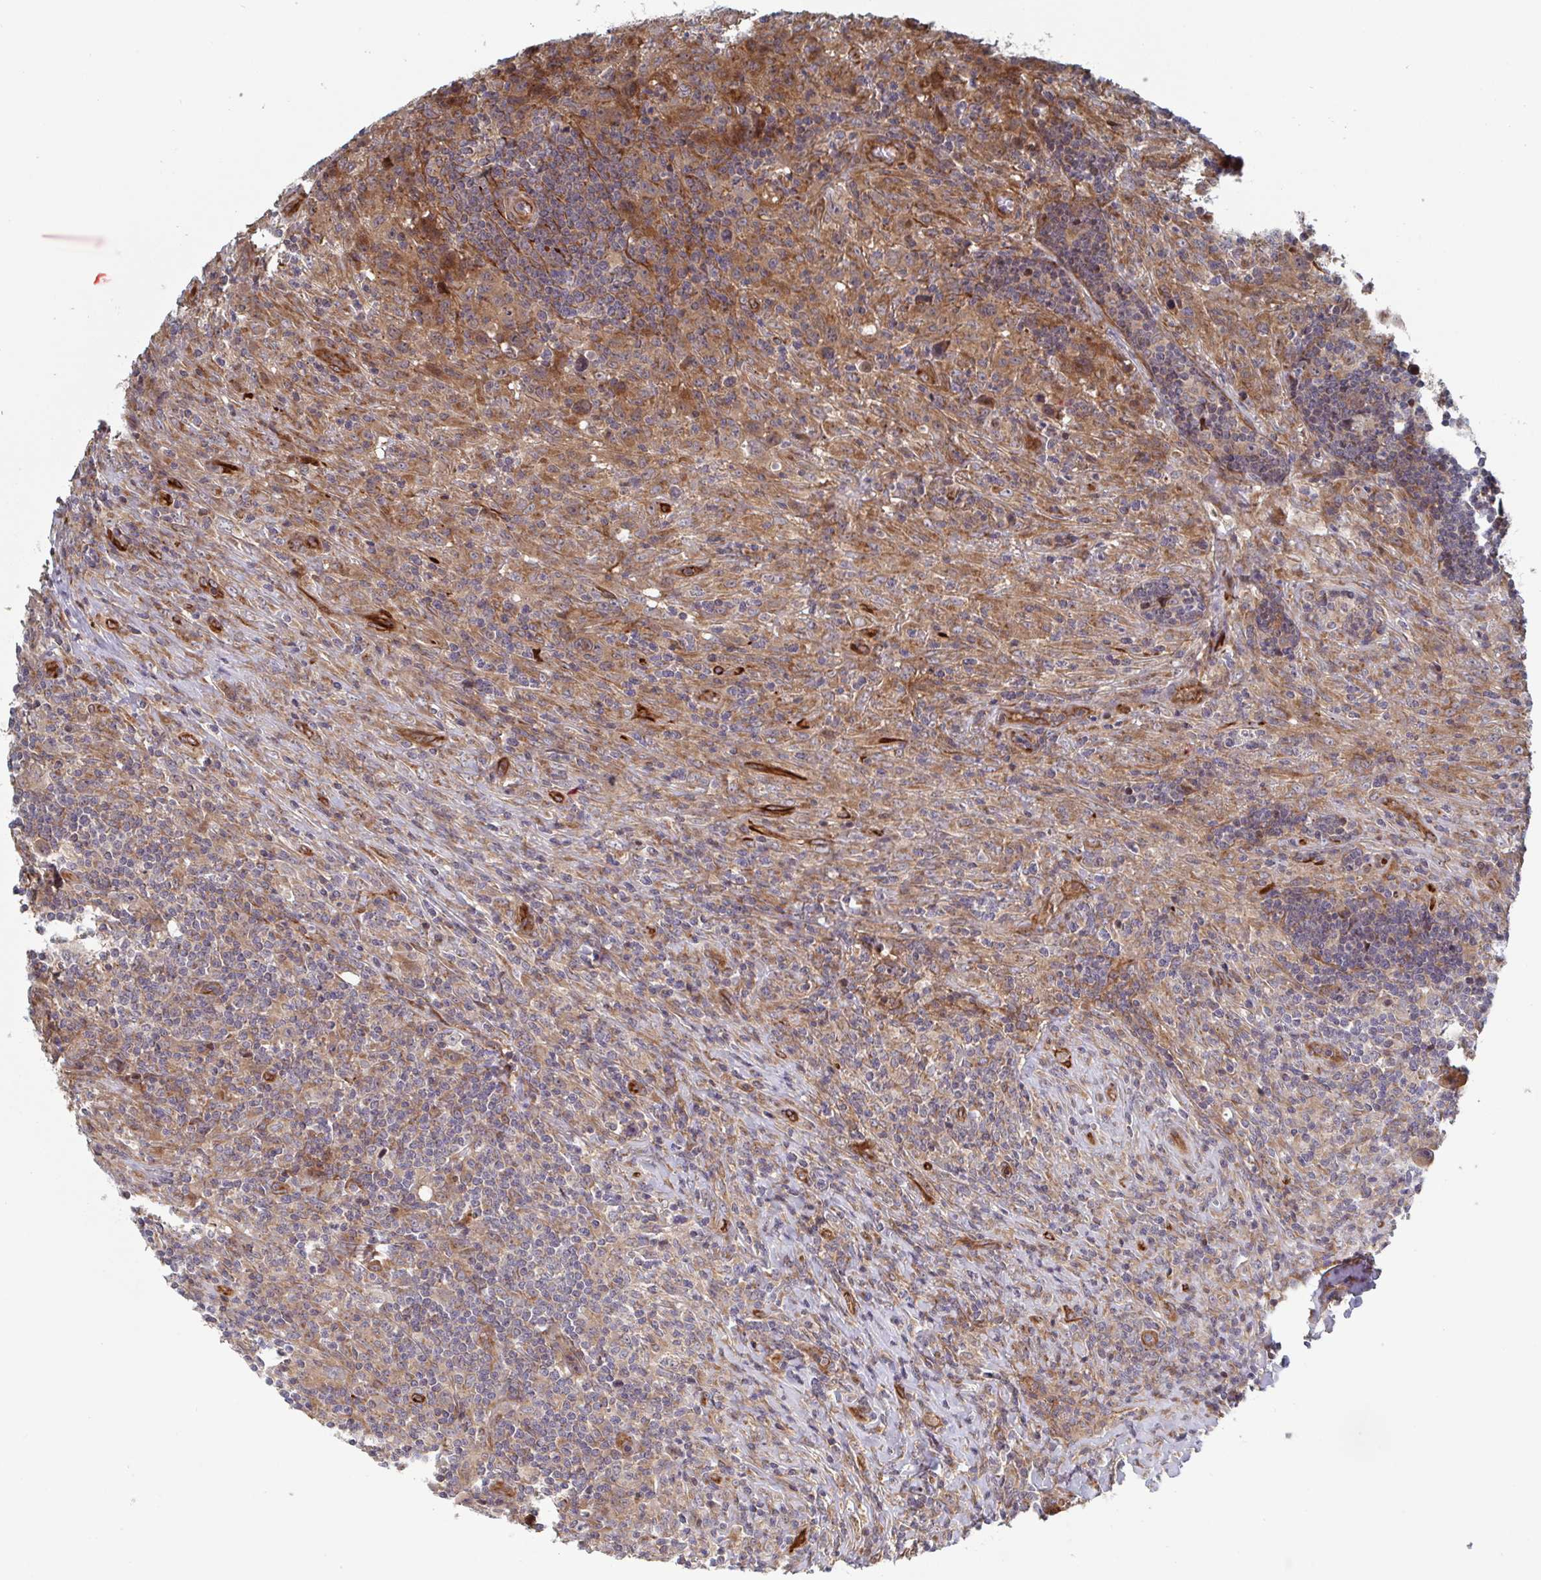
{"staining": {"intensity": "weak", "quantity": "25%-75%", "location": "cytoplasmic/membranous"}, "tissue": "lymphoma", "cell_type": "Tumor cells", "image_type": "cancer", "snomed": [{"axis": "morphology", "description": "Hodgkin's disease, NOS"}, {"axis": "topography", "description": "Lymph node"}], "caption": "There is low levels of weak cytoplasmic/membranous staining in tumor cells of Hodgkin's disease, as demonstrated by immunohistochemical staining (brown color).", "gene": "DVL3", "patient": {"sex": "female", "age": 18}}